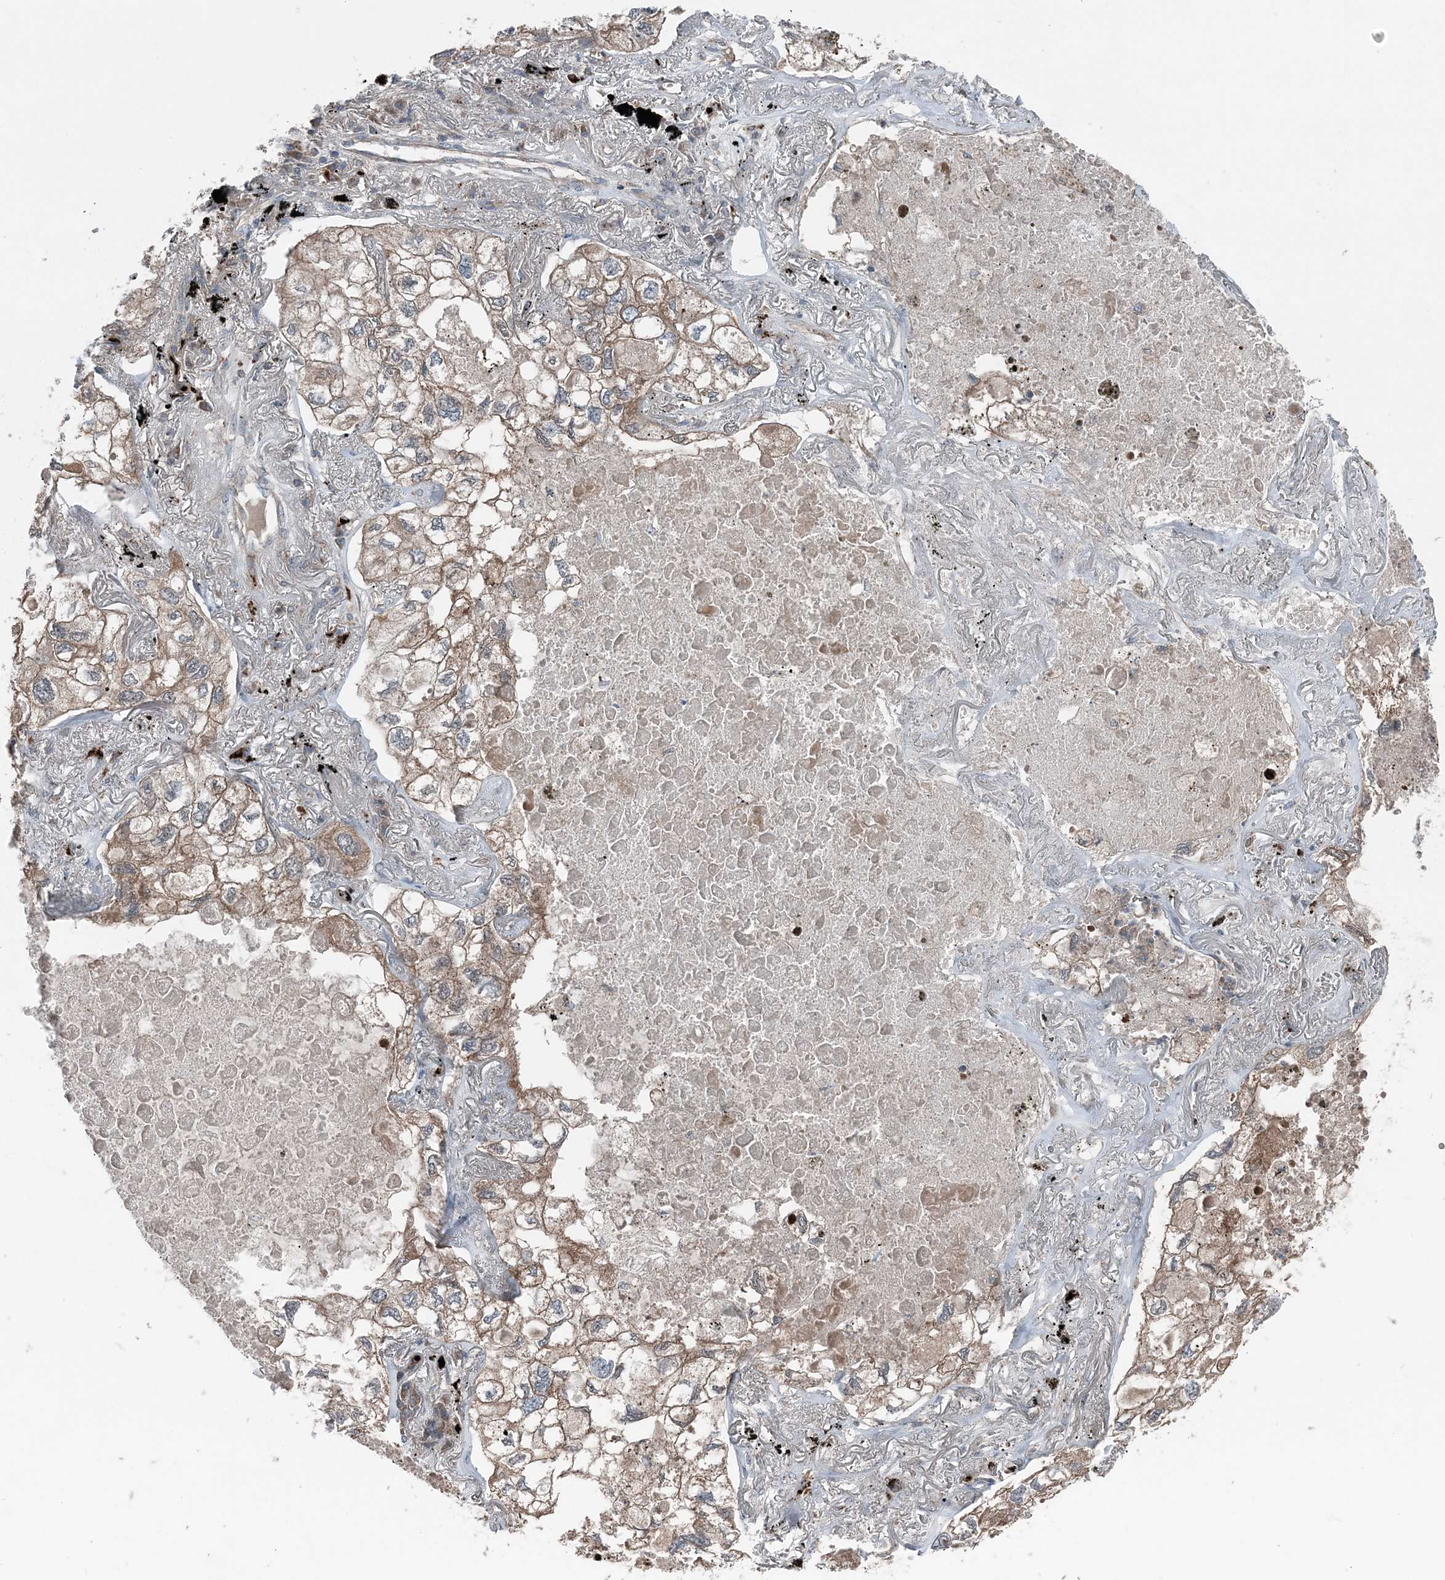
{"staining": {"intensity": "weak", "quantity": ">75%", "location": "cytoplasmic/membranous"}, "tissue": "lung cancer", "cell_type": "Tumor cells", "image_type": "cancer", "snomed": [{"axis": "morphology", "description": "Adenocarcinoma, NOS"}, {"axis": "topography", "description": "Lung"}], "caption": "Tumor cells demonstrate low levels of weak cytoplasmic/membranous expression in about >75% of cells in adenocarcinoma (lung).", "gene": "ASNSD1", "patient": {"sex": "male", "age": 65}}